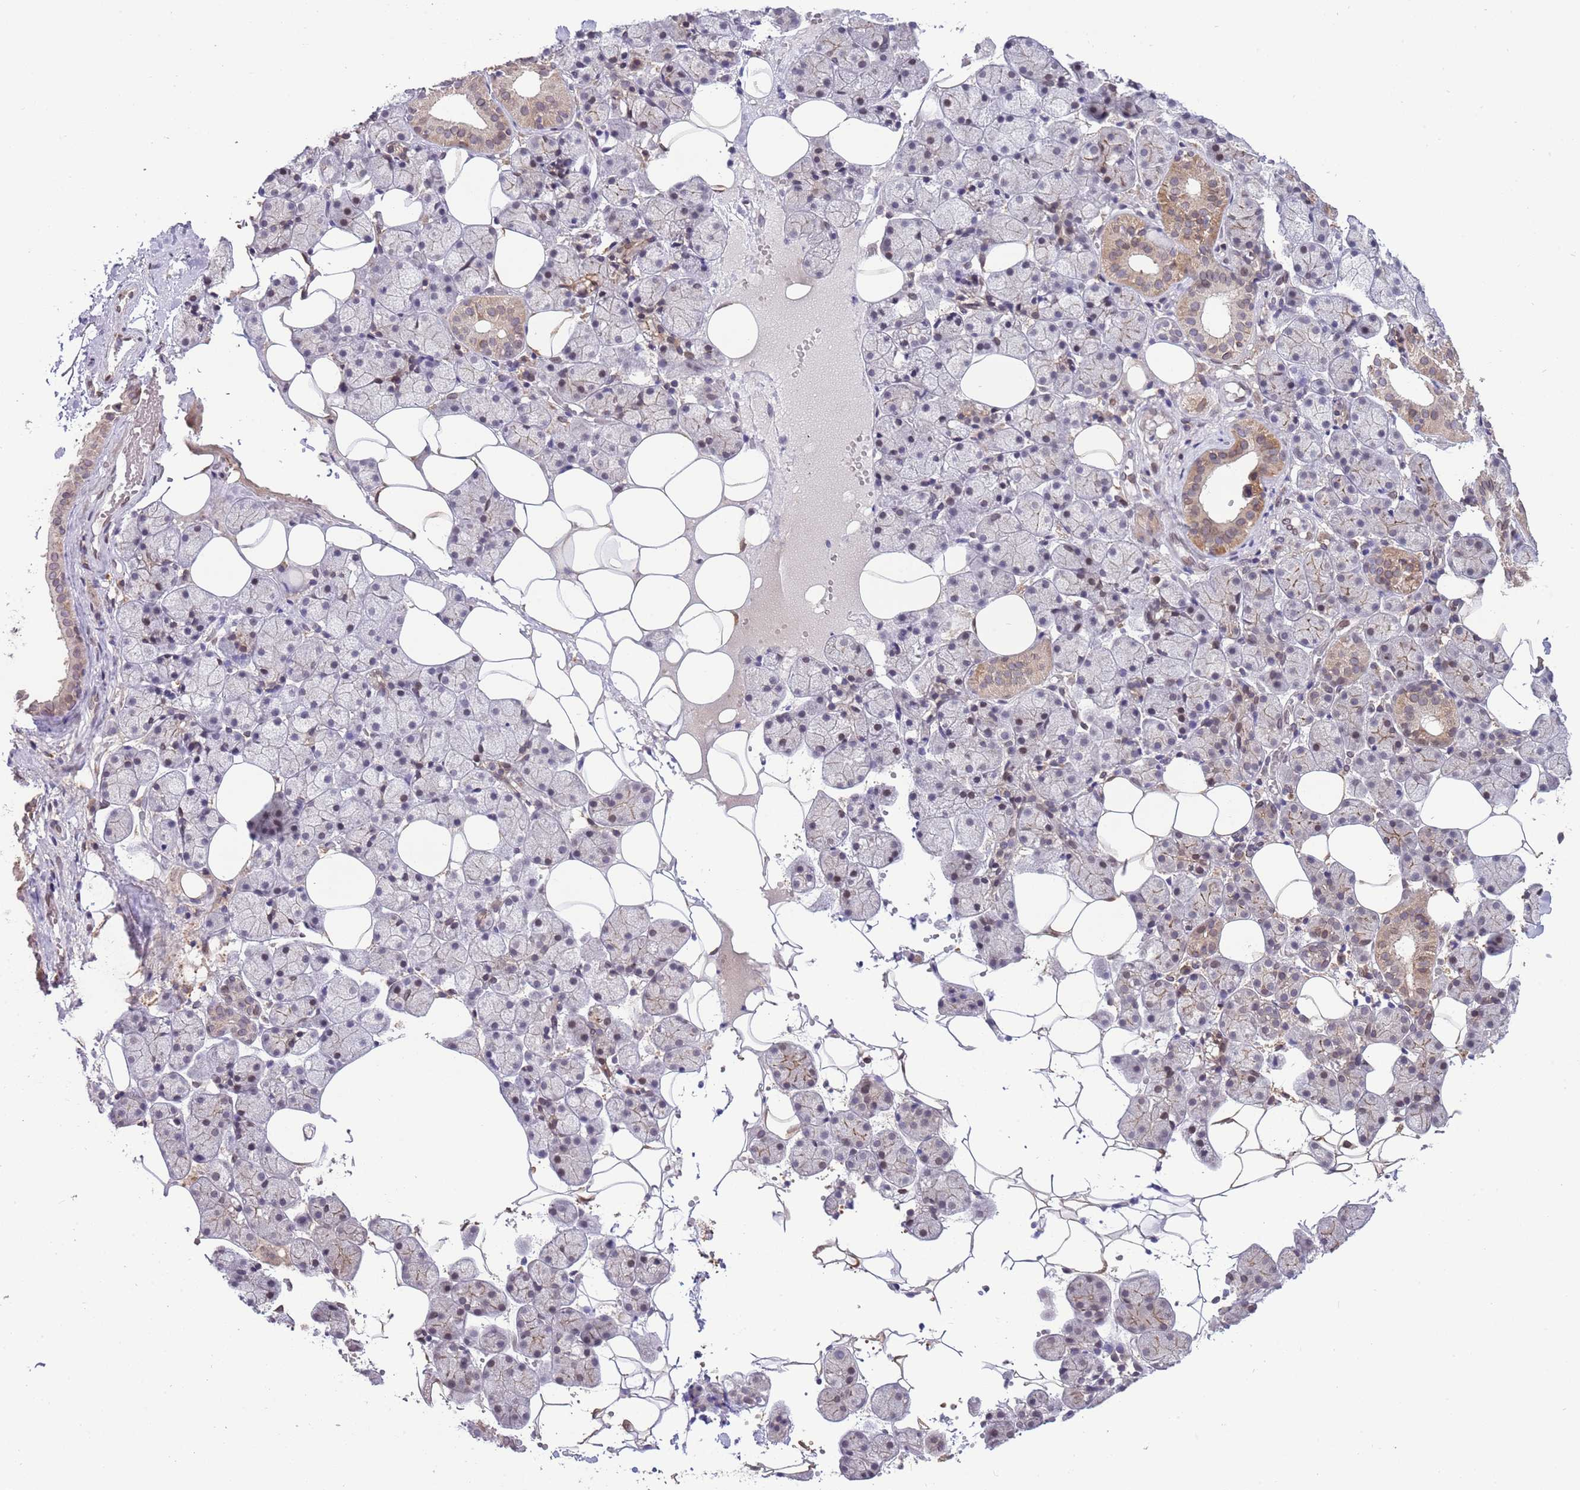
{"staining": {"intensity": "moderate", "quantity": "<25%", "location": "cytoplasmic/membranous"}, "tissue": "salivary gland", "cell_type": "Glandular cells", "image_type": "normal", "snomed": [{"axis": "morphology", "description": "Normal tissue, NOS"}, {"axis": "topography", "description": "Salivary gland"}], "caption": "DAB (3,3'-diaminobenzidine) immunohistochemical staining of benign human salivary gland exhibits moderate cytoplasmic/membranous protein expression in approximately <25% of glandular cells.", "gene": "ZNF665", "patient": {"sex": "female", "age": 33}}